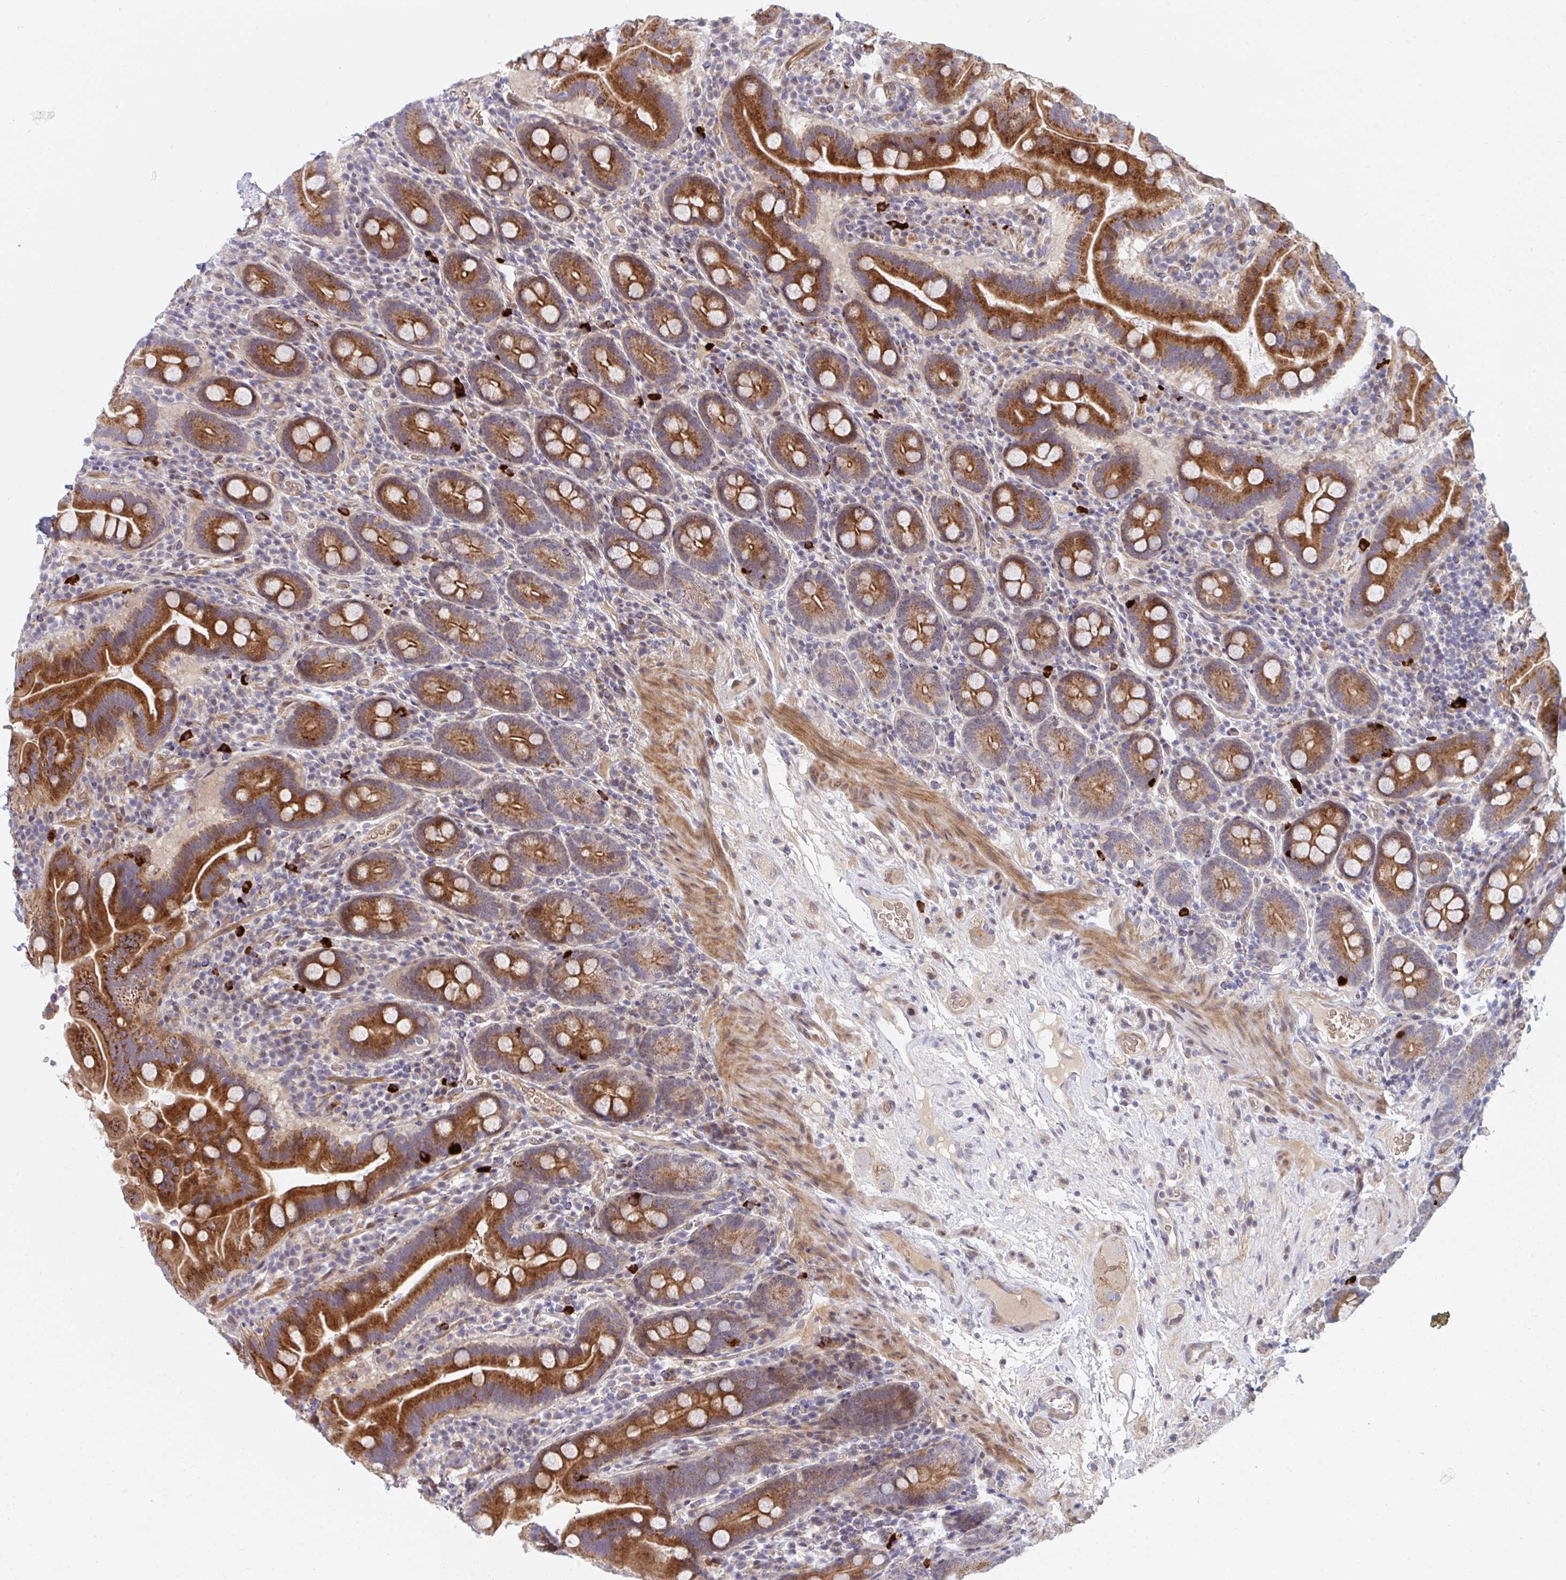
{"staining": {"intensity": "strong", "quantity": ">75%", "location": "cytoplasmic/membranous"}, "tissue": "small intestine", "cell_type": "Glandular cells", "image_type": "normal", "snomed": [{"axis": "morphology", "description": "Normal tissue, NOS"}, {"axis": "topography", "description": "Small intestine"}], "caption": "A photomicrograph of small intestine stained for a protein shows strong cytoplasmic/membranous brown staining in glandular cells. (DAB (3,3'-diaminobenzidine) IHC with brightfield microscopy, high magnification).", "gene": "TNFSF4", "patient": {"sex": "male", "age": 26}}